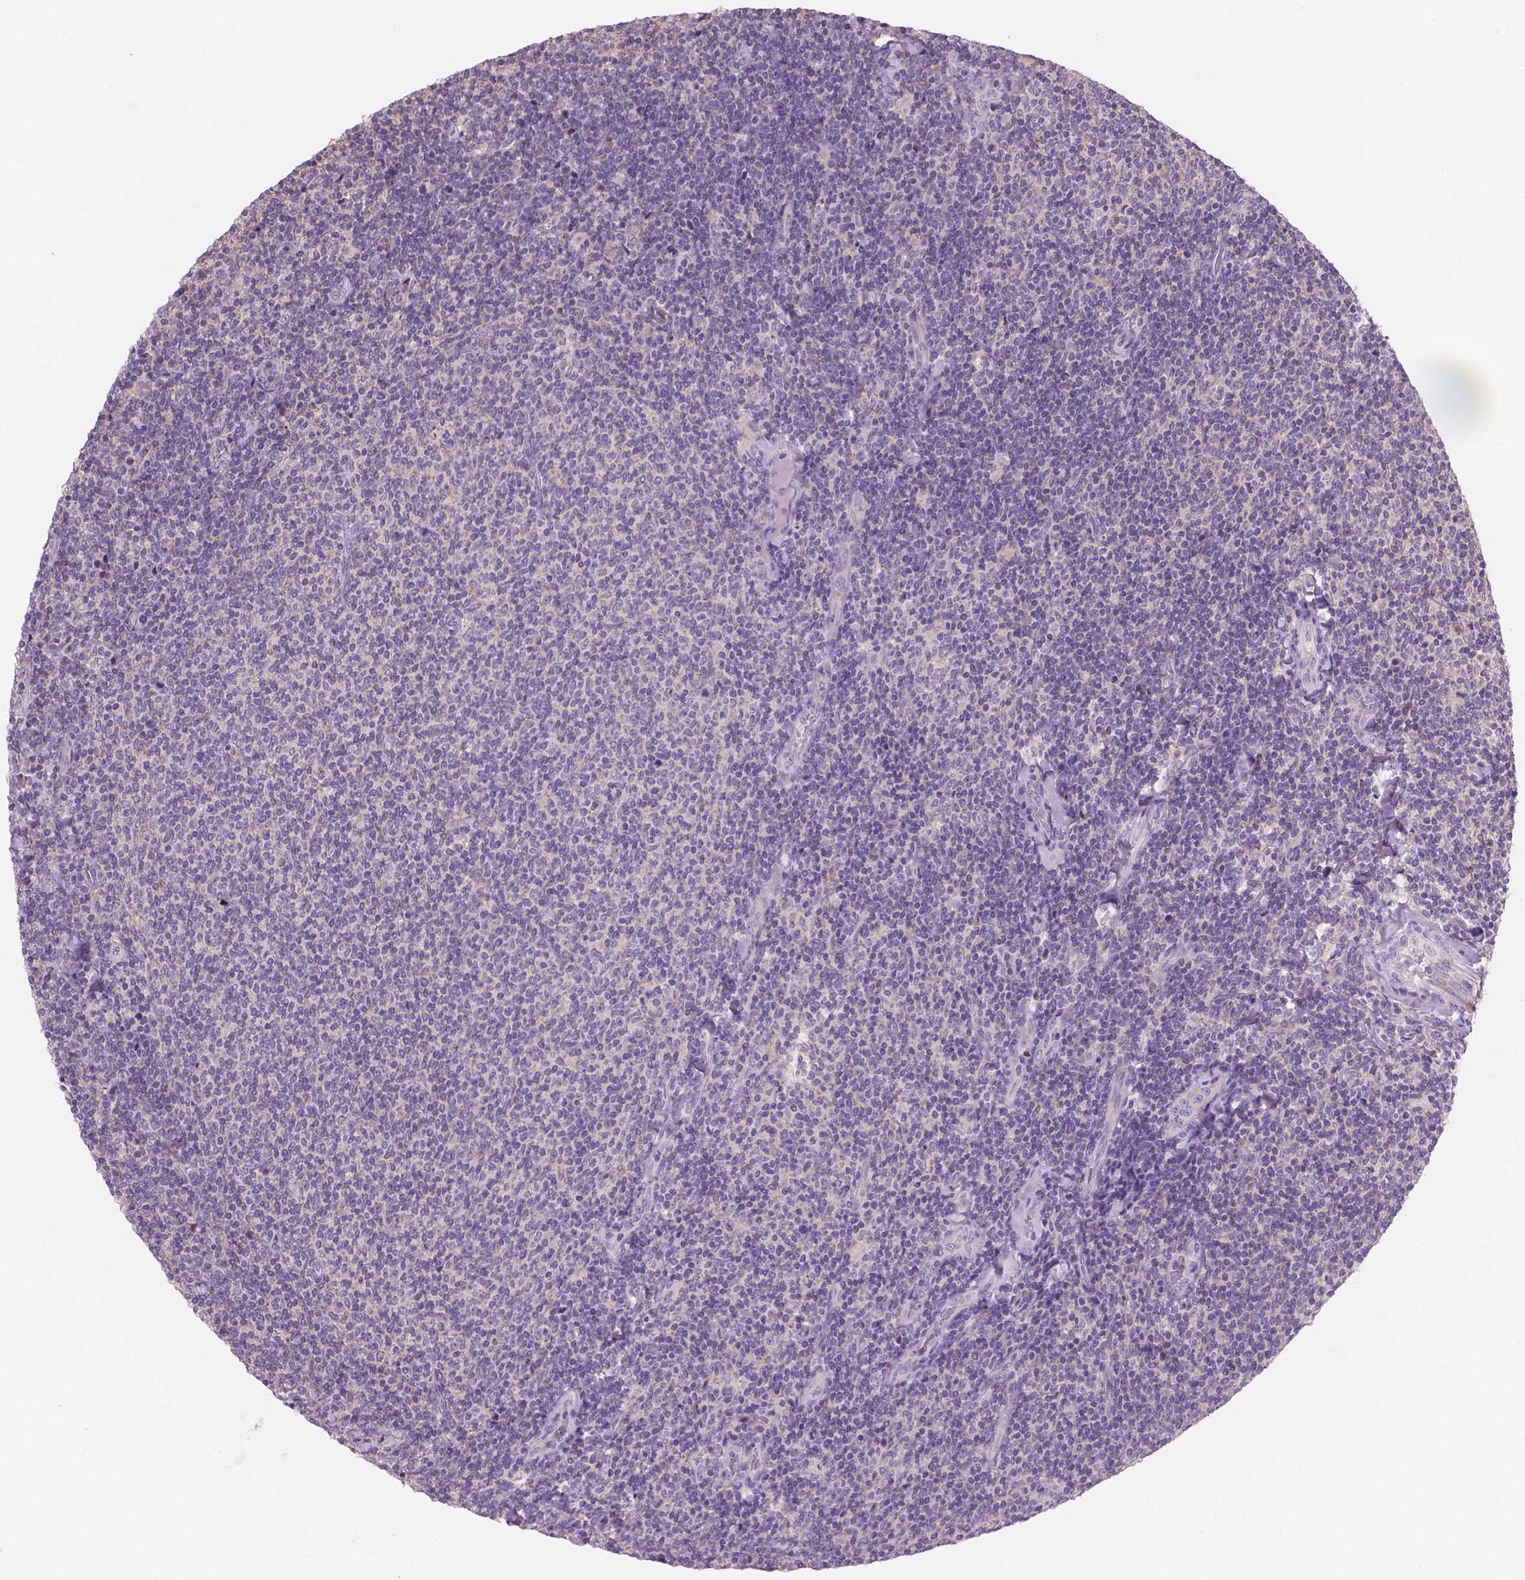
{"staining": {"intensity": "negative", "quantity": "none", "location": "none"}, "tissue": "lymphoma", "cell_type": "Tumor cells", "image_type": "cancer", "snomed": [{"axis": "morphology", "description": "Malignant lymphoma, non-Hodgkin's type, Low grade"}, {"axis": "topography", "description": "Lymph node"}], "caption": "This is an immunohistochemistry (IHC) image of lymphoma. There is no positivity in tumor cells.", "gene": "SBSN", "patient": {"sex": "male", "age": 52}}